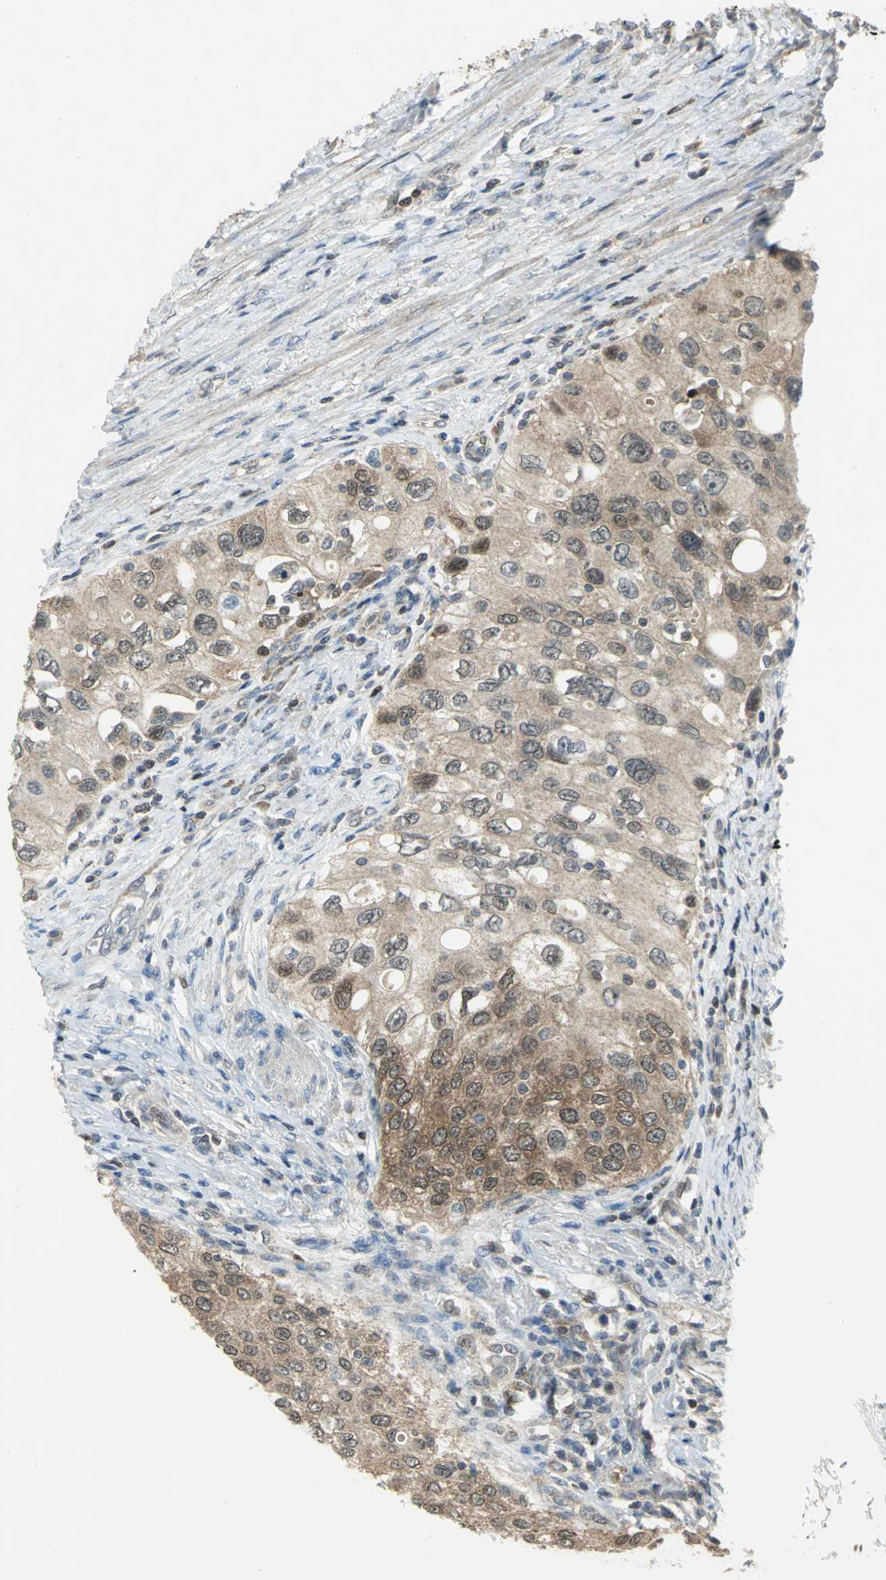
{"staining": {"intensity": "strong", "quantity": ">75%", "location": "cytoplasmic/membranous"}, "tissue": "urothelial cancer", "cell_type": "Tumor cells", "image_type": "cancer", "snomed": [{"axis": "morphology", "description": "Urothelial carcinoma, High grade"}, {"axis": "topography", "description": "Urinary bladder"}], "caption": "Protein analysis of urothelial carcinoma (high-grade) tissue shows strong cytoplasmic/membranous staining in approximately >75% of tumor cells.", "gene": "PPIA", "patient": {"sex": "female", "age": 56}}